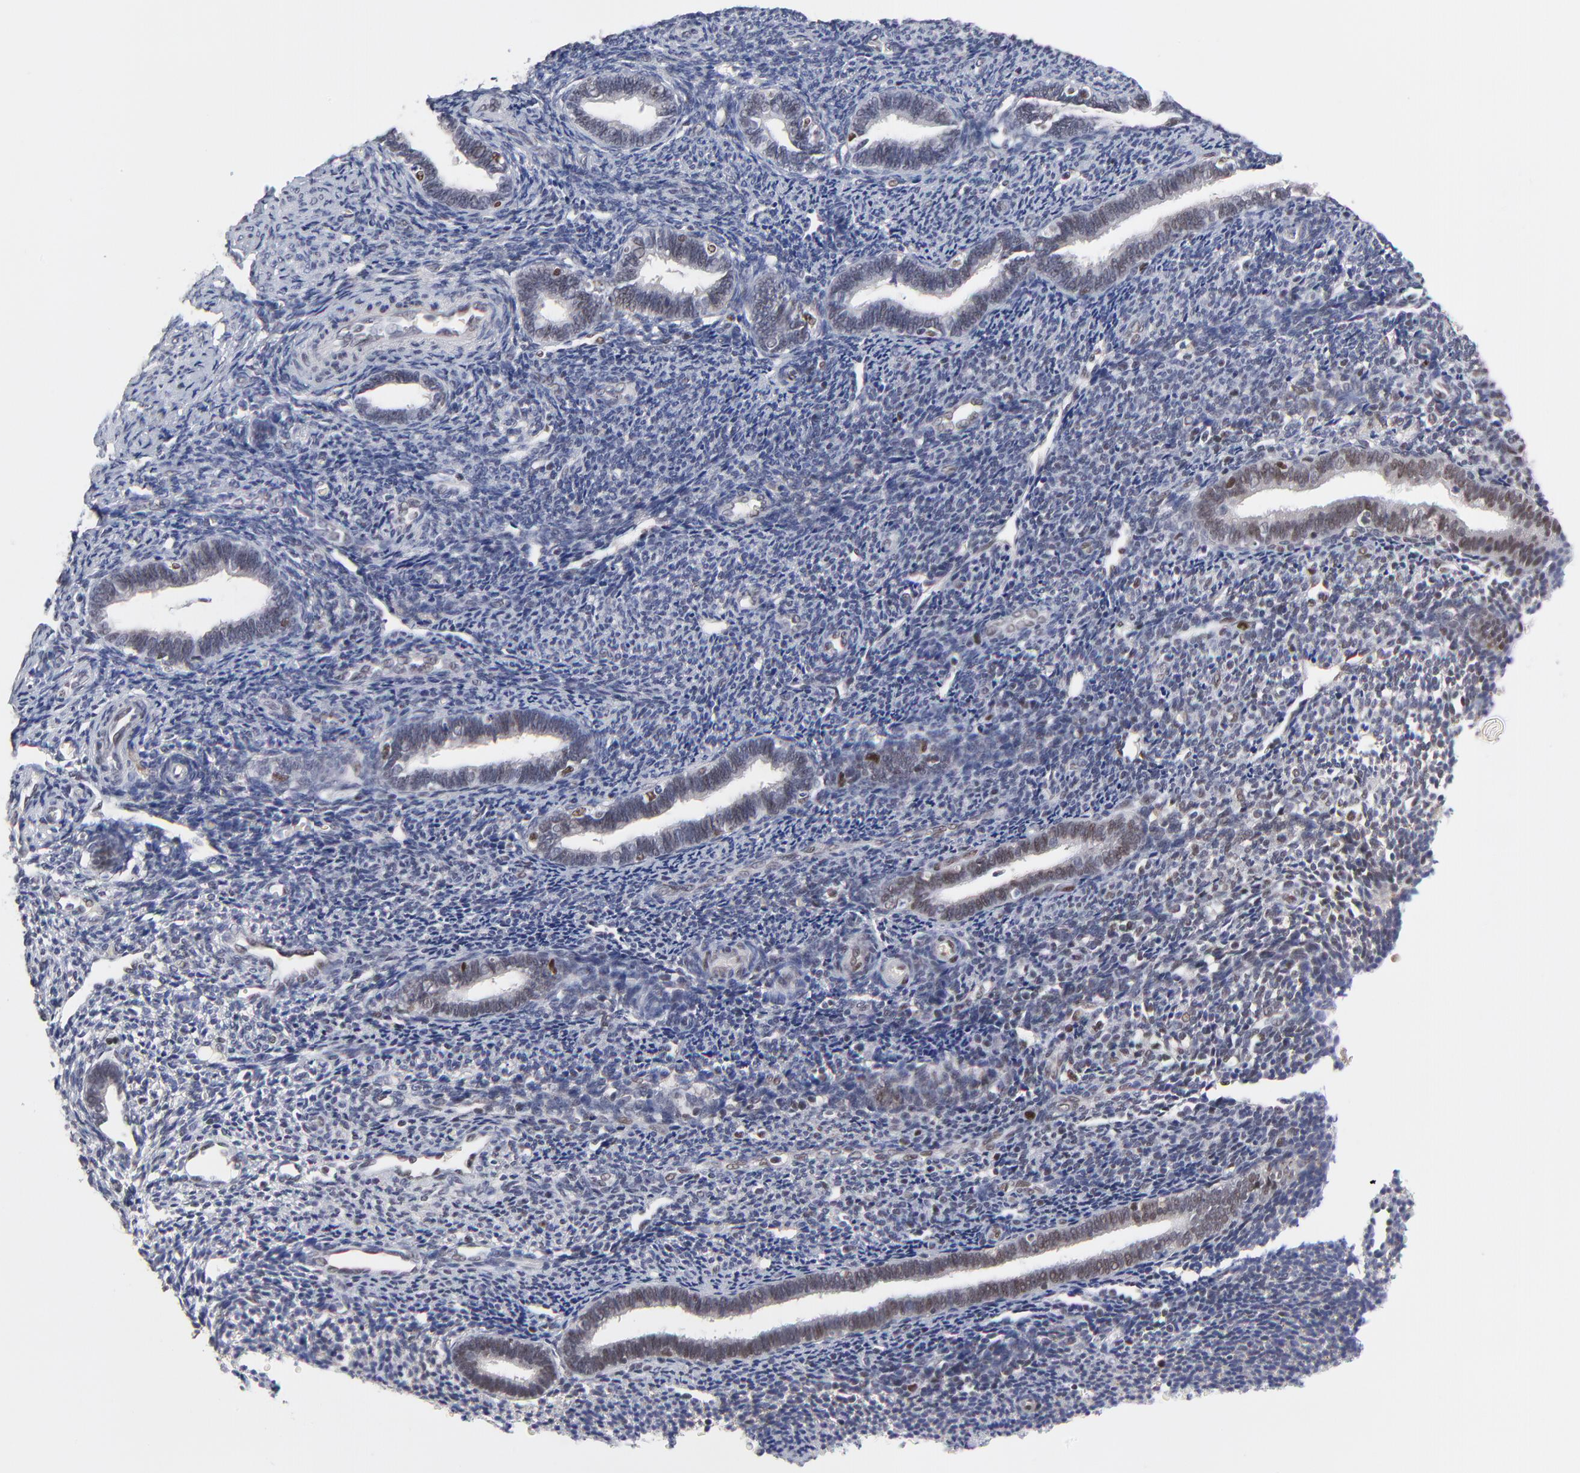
{"staining": {"intensity": "weak", "quantity": ">75%", "location": "nuclear"}, "tissue": "endometrium", "cell_type": "Cells in endometrial stroma", "image_type": "normal", "snomed": [{"axis": "morphology", "description": "Normal tissue, NOS"}, {"axis": "topography", "description": "Endometrium"}], "caption": "Immunohistochemical staining of benign endometrium demonstrates >75% levels of weak nuclear protein staining in about >75% of cells in endometrial stroma.", "gene": "OGFOD1", "patient": {"sex": "female", "age": 27}}